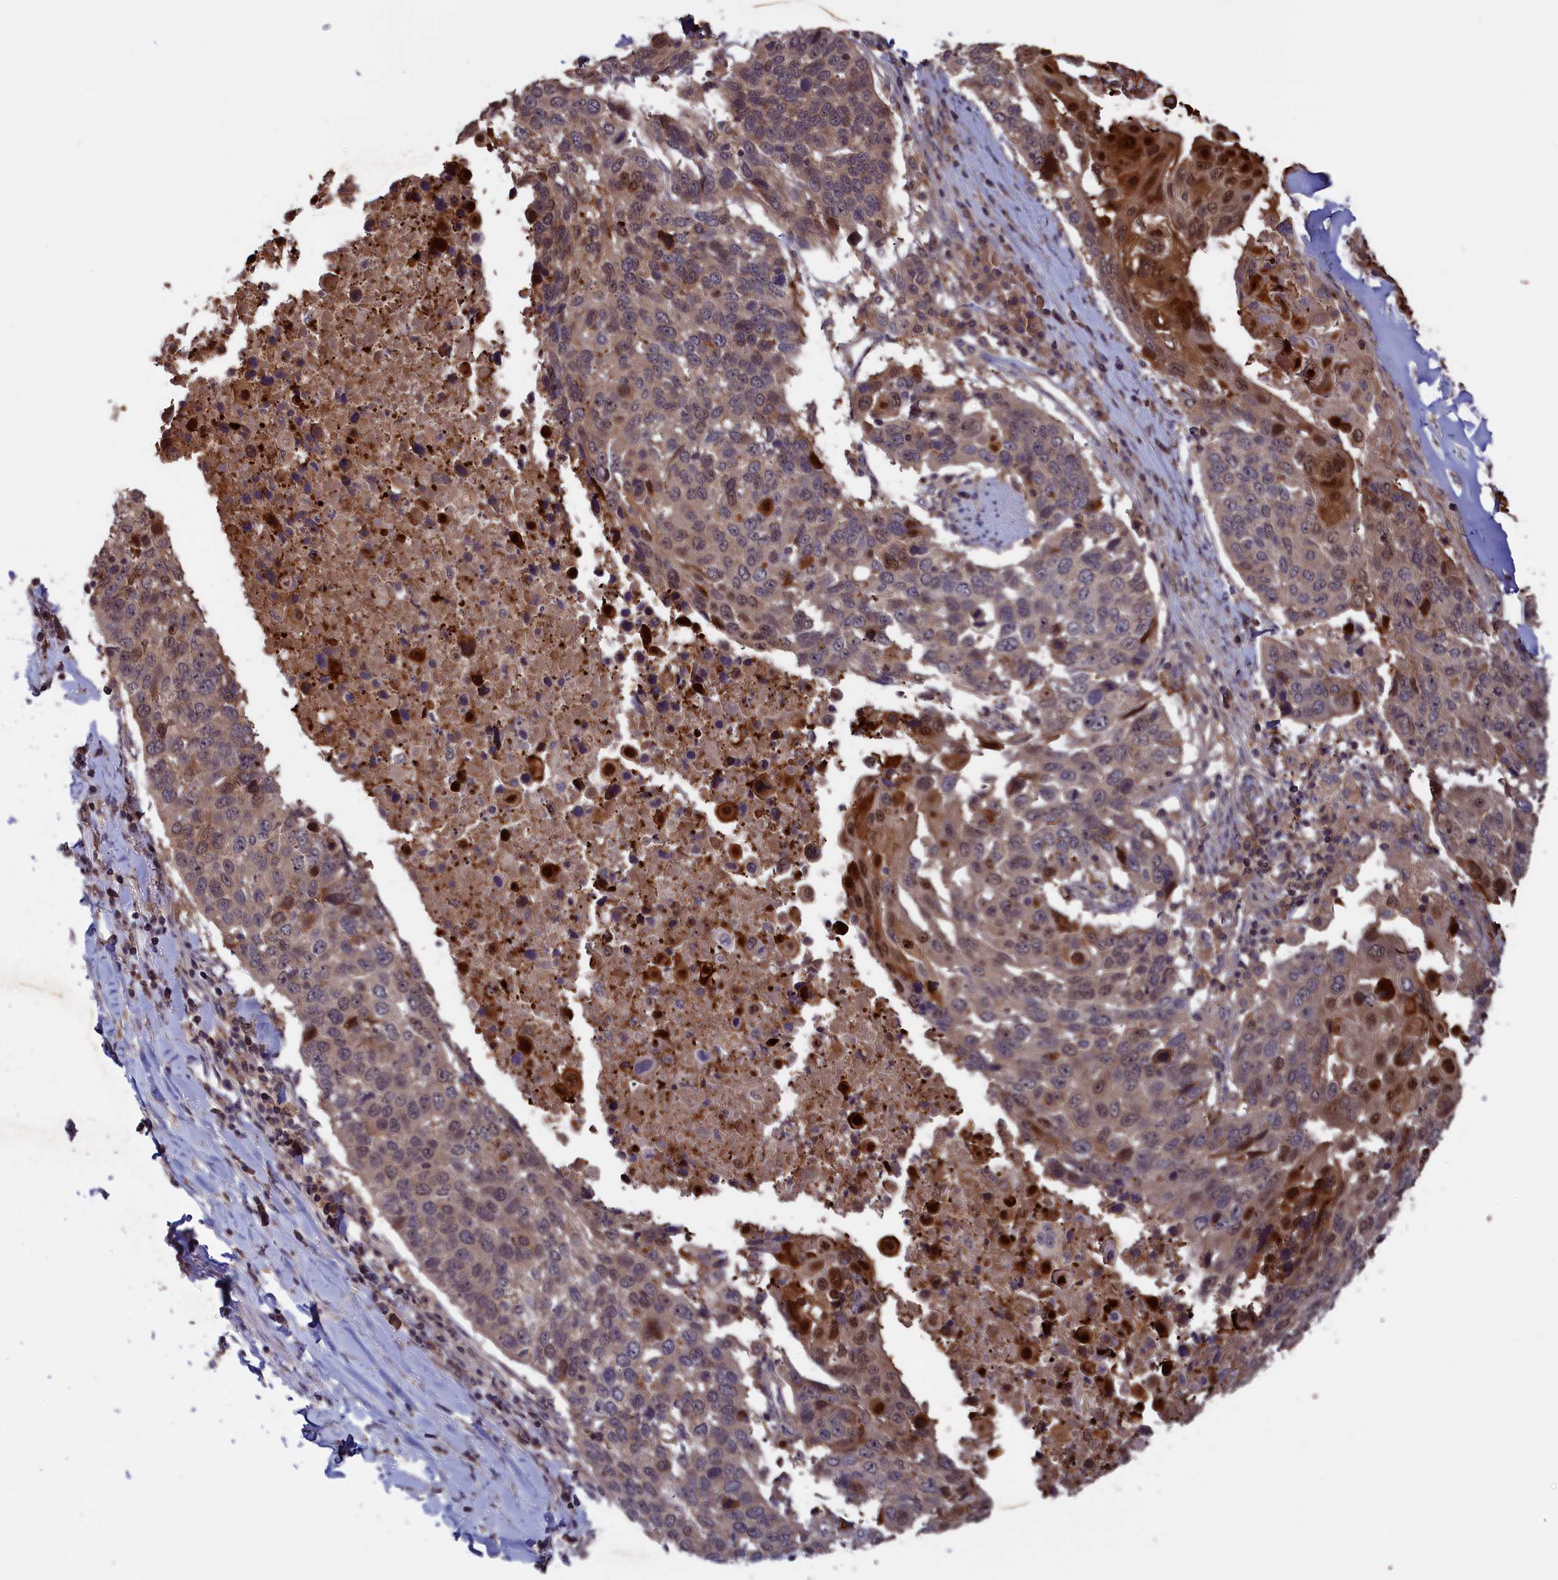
{"staining": {"intensity": "moderate", "quantity": "<25%", "location": "cytoplasmic/membranous,nuclear"}, "tissue": "lung cancer", "cell_type": "Tumor cells", "image_type": "cancer", "snomed": [{"axis": "morphology", "description": "Squamous cell carcinoma, NOS"}, {"axis": "topography", "description": "Lung"}], "caption": "Squamous cell carcinoma (lung) stained with DAB (3,3'-diaminobenzidine) IHC shows low levels of moderate cytoplasmic/membranous and nuclear positivity in about <25% of tumor cells.", "gene": "CACTIN", "patient": {"sex": "male", "age": 66}}